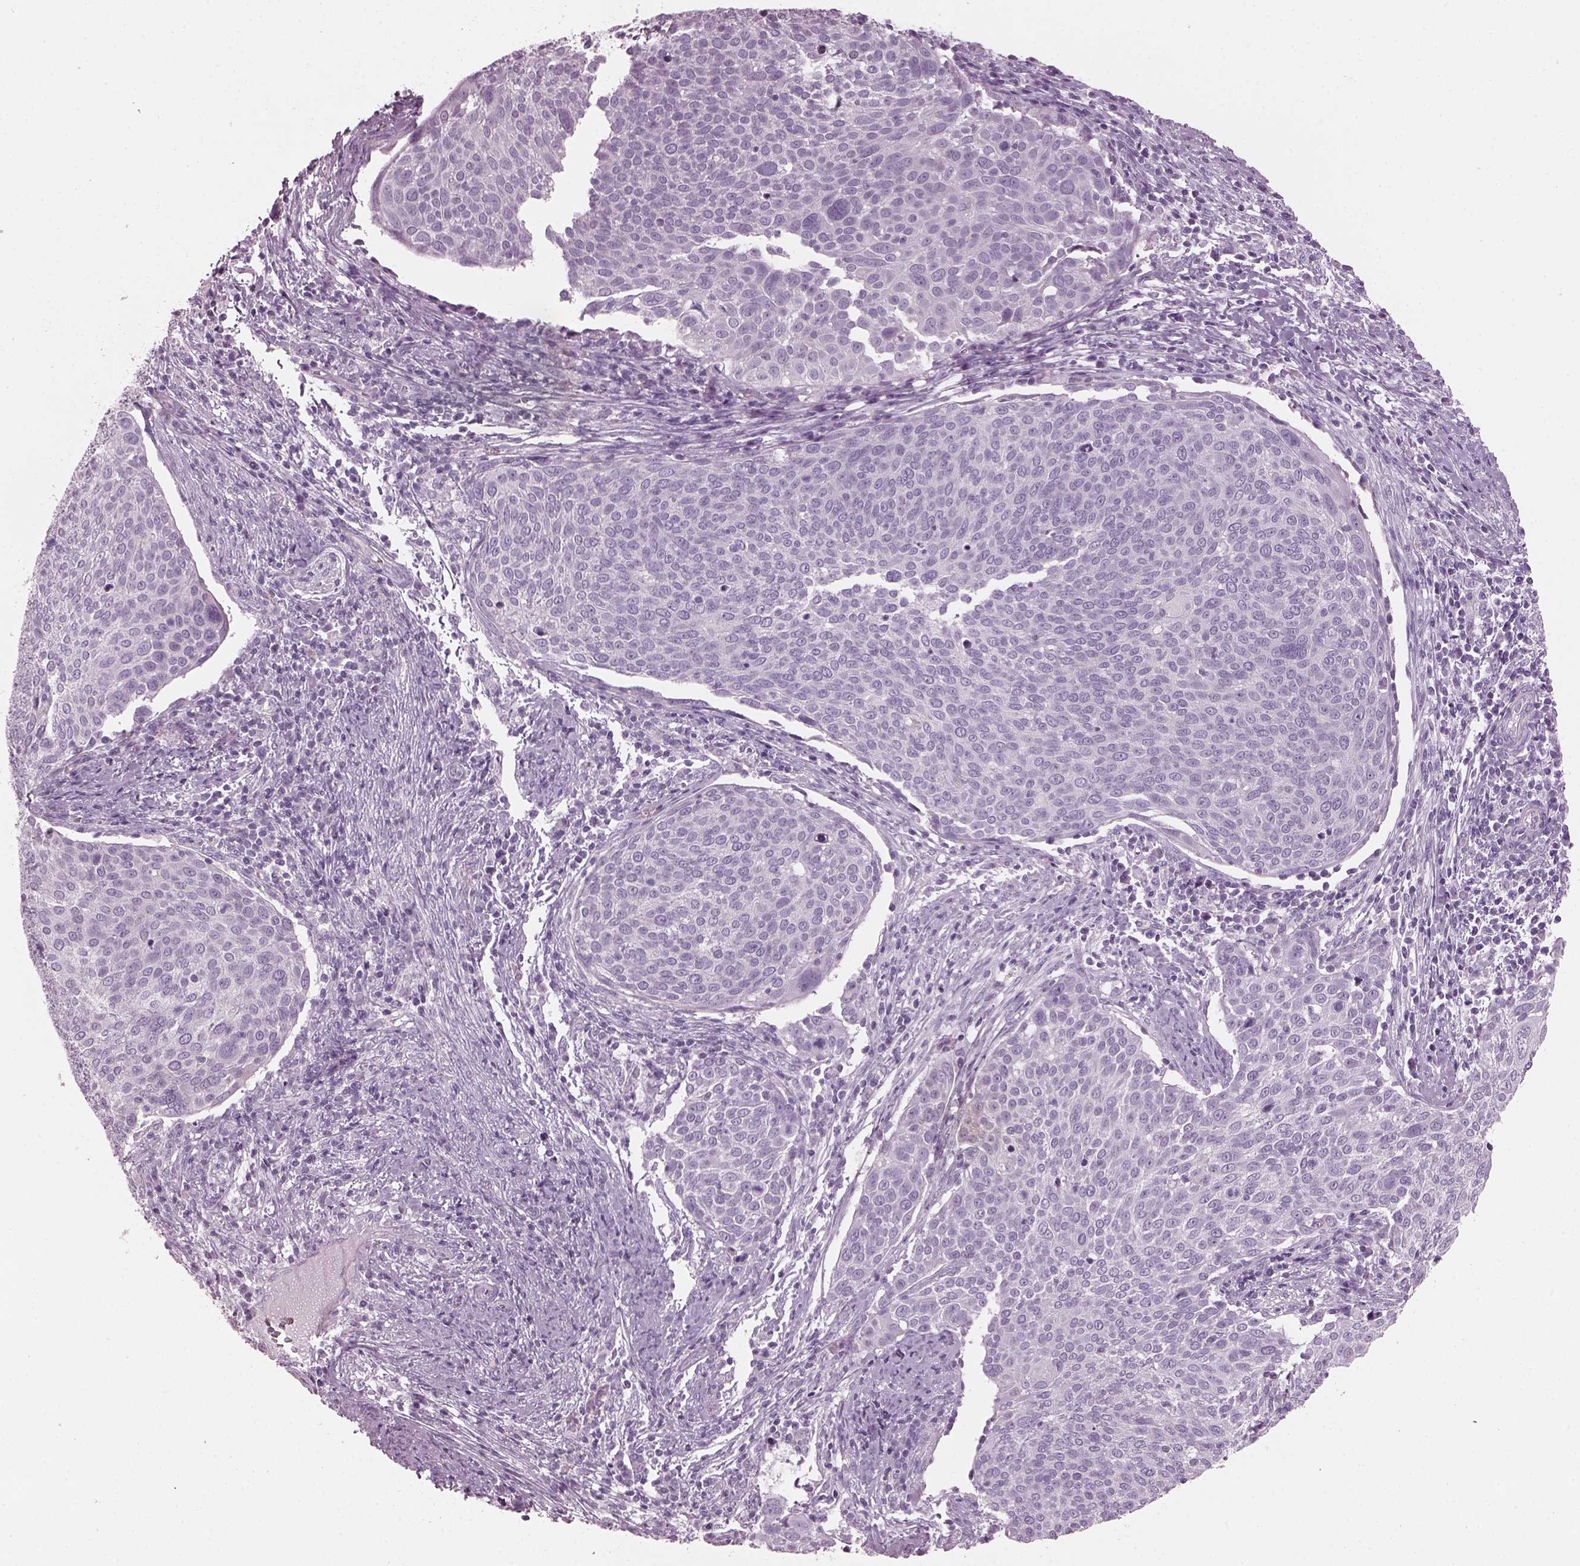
{"staining": {"intensity": "negative", "quantity": "none", "location": "none"}, "tissue": "cervical cancer", "cell_type": "Tumor cells", "image_type": "cancer", "snomed": [{"axis": "morphology", "description": "Squamous cell carcinoma, NOS"}, {"axis": "topography", "description": "Cervix"}], "caption": "Immunohistochemistry of human cervical squamous cell carcinoma exhibits no staining in tumor cells. (Brightfield microscopy of DAB immunohistochemistry at high magnification).", "gene": "PDC", "patient": {"sex": "female", "age": 39}}